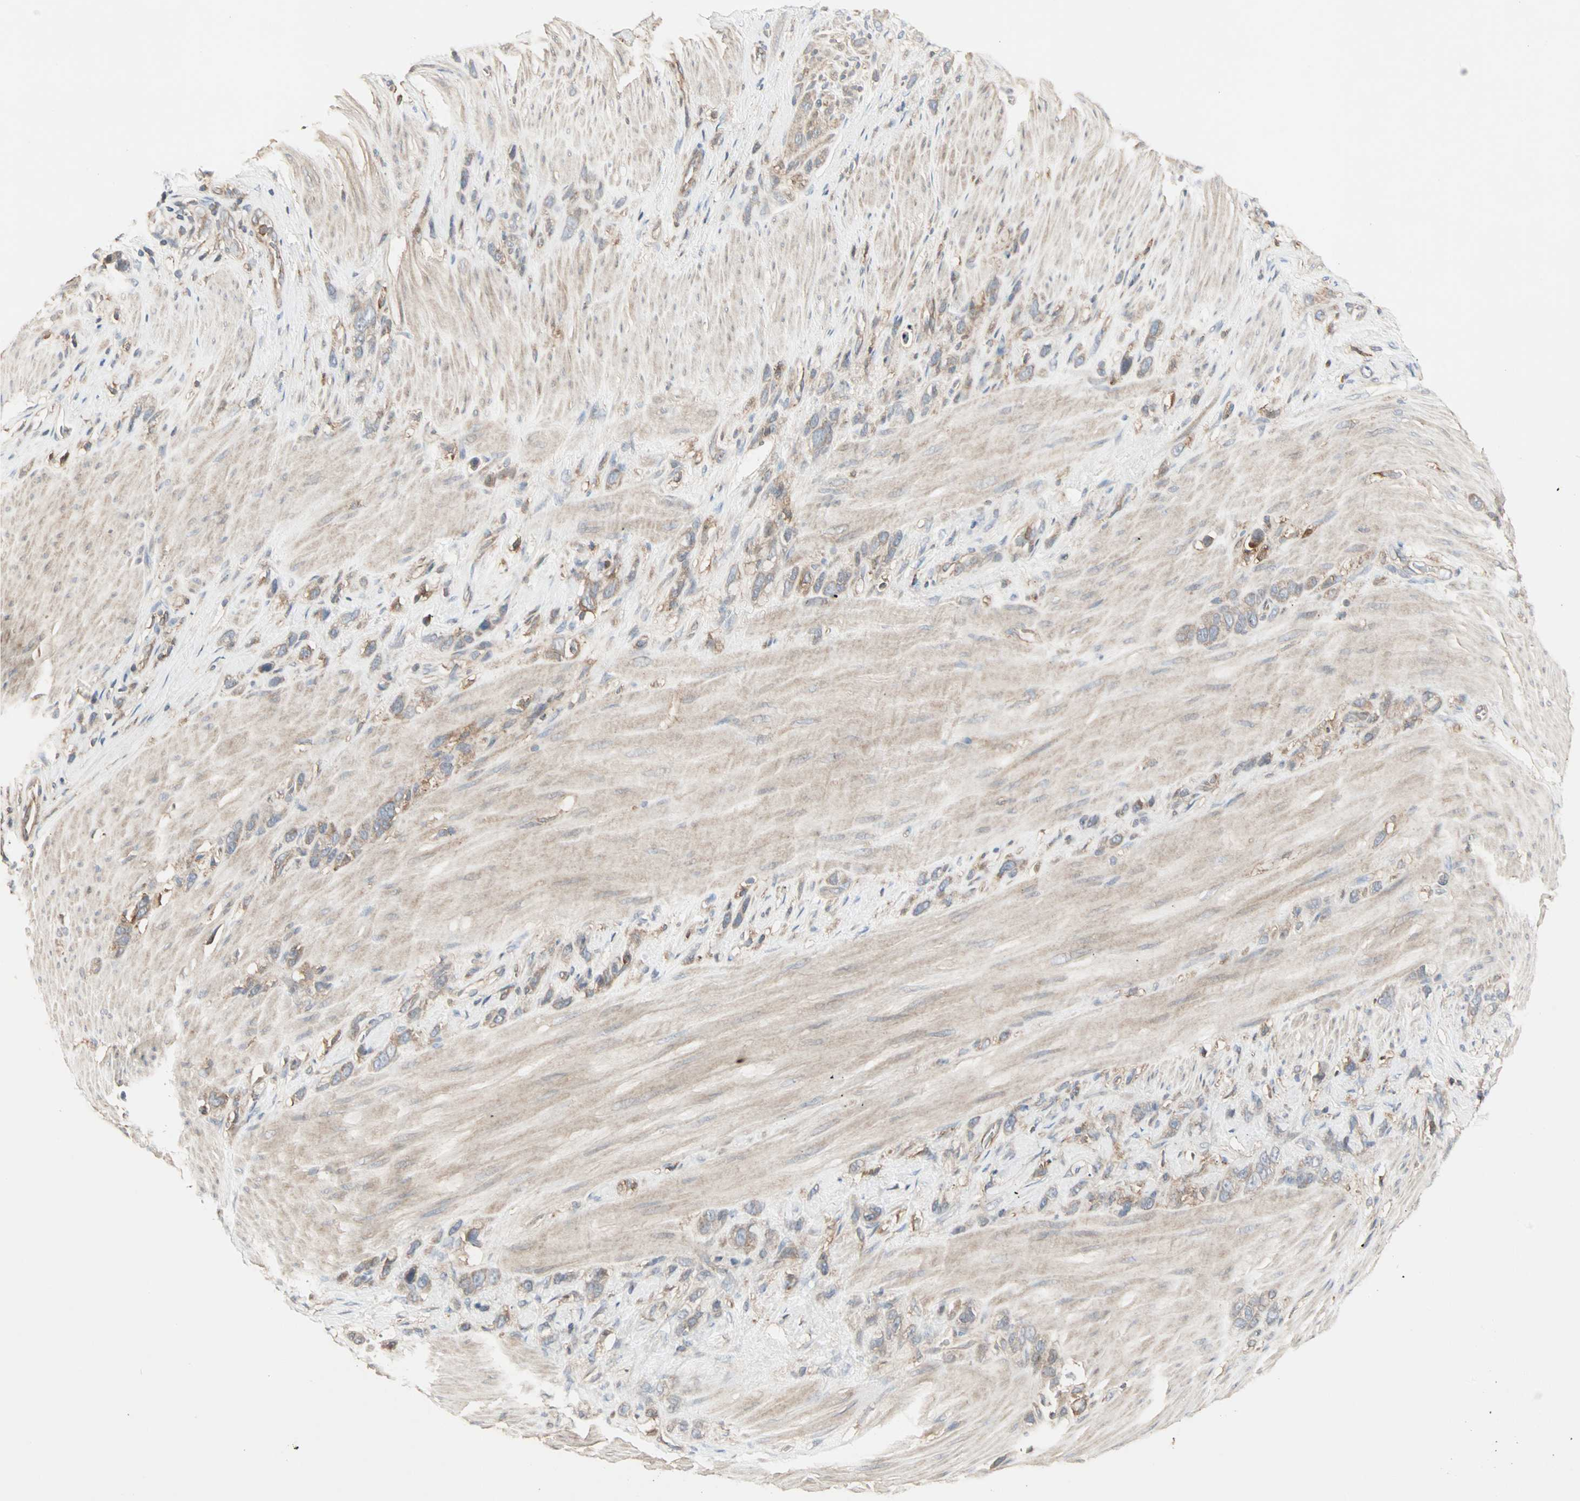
{"staining": {"intensity": "moderate", "quantity": ">75%", "location": "cytoplasmic/membranous"}, "tissue": "stomach cancer", "cell_type": "Tumor cells", "image_type": "cancer", "snomed": [{"axis": "morphology", "description": "Normal tissue, NOS"}, {"axis": "morphology", "description": "Adenocarcinoma, NOS"}, {"axis": "morphology", "description": "Adenocarcinoma, High grade"}, {"axis": "topography", "description": "Stomach, upper"}, {"axis": "topography", "description": "Stomach"}], "caption": "A histopathology image of adenocarcinoma (stomach) stained for a protein shows moderate cytoplasmic/membranous brown staining in tumor cells. Using DAB (3,3'-diaminobenzidine) (brown) and hematoxylin (blue) stains, captured at high magnification using brightfield microscopy.", "gene": "GNAI2", "patient": {"sex": "female", "age": 65}}